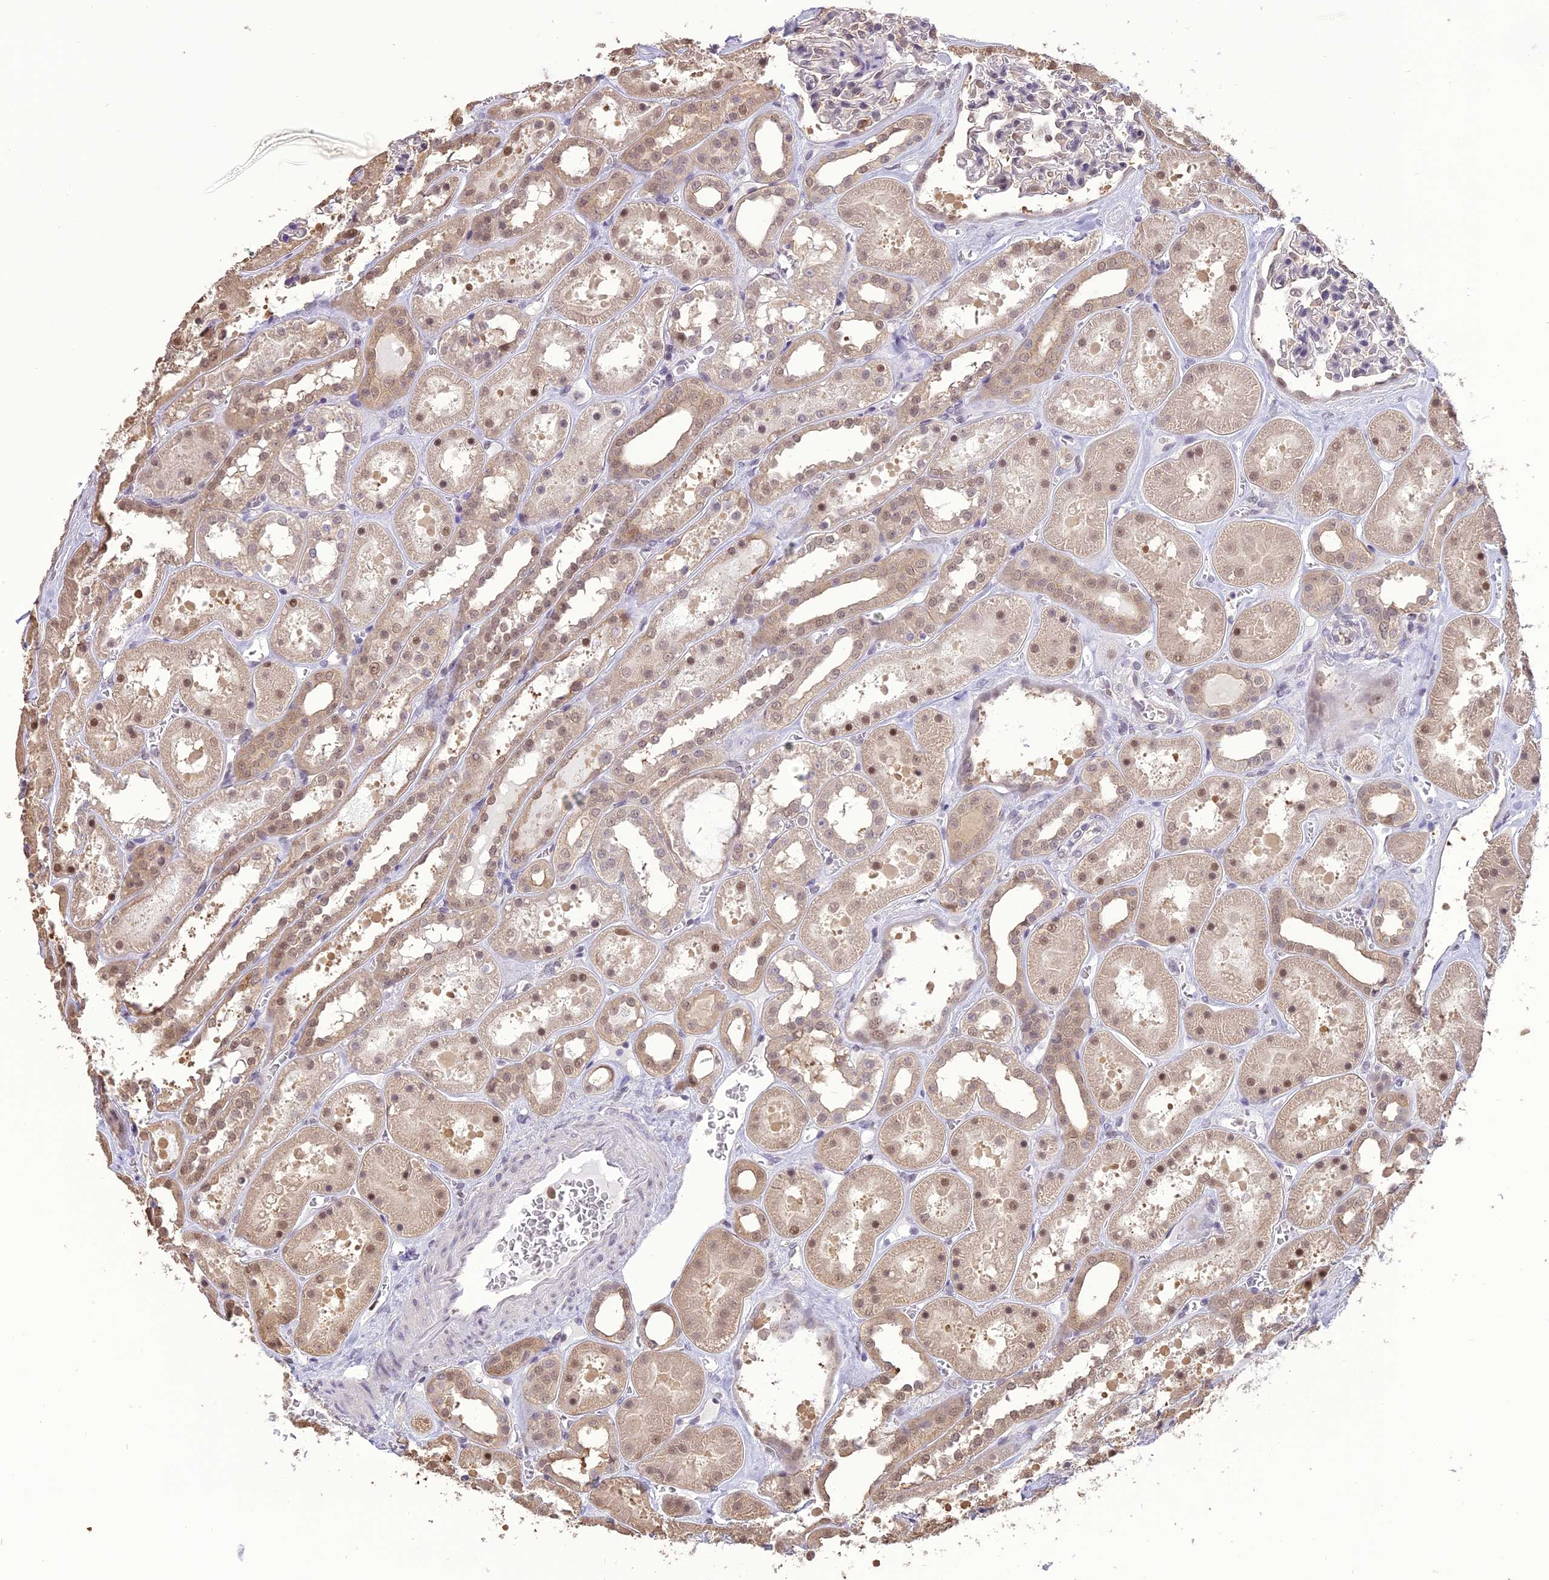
{"staining": {"intensity": "weak", "quantity": "25%-75%", "location": "nuclear"}, "tissue": "kidney", "cell_type": "Cells in glomeruli", "image_type": "normal", "snomed": [{"axis": "morphology", "description": "Normal tissue, NOS"}, {"axis": "topography", "description": "Kidney"}], "caption": "DAB immunohistochemical staining of unremarkable kidney shows weak nuclear protein expression in about 25%-75% of cells in glomeruli. Nuclei are stained in blue.", "gene": "TIGD7", "patient": {"sex": "female", "age": 41}}